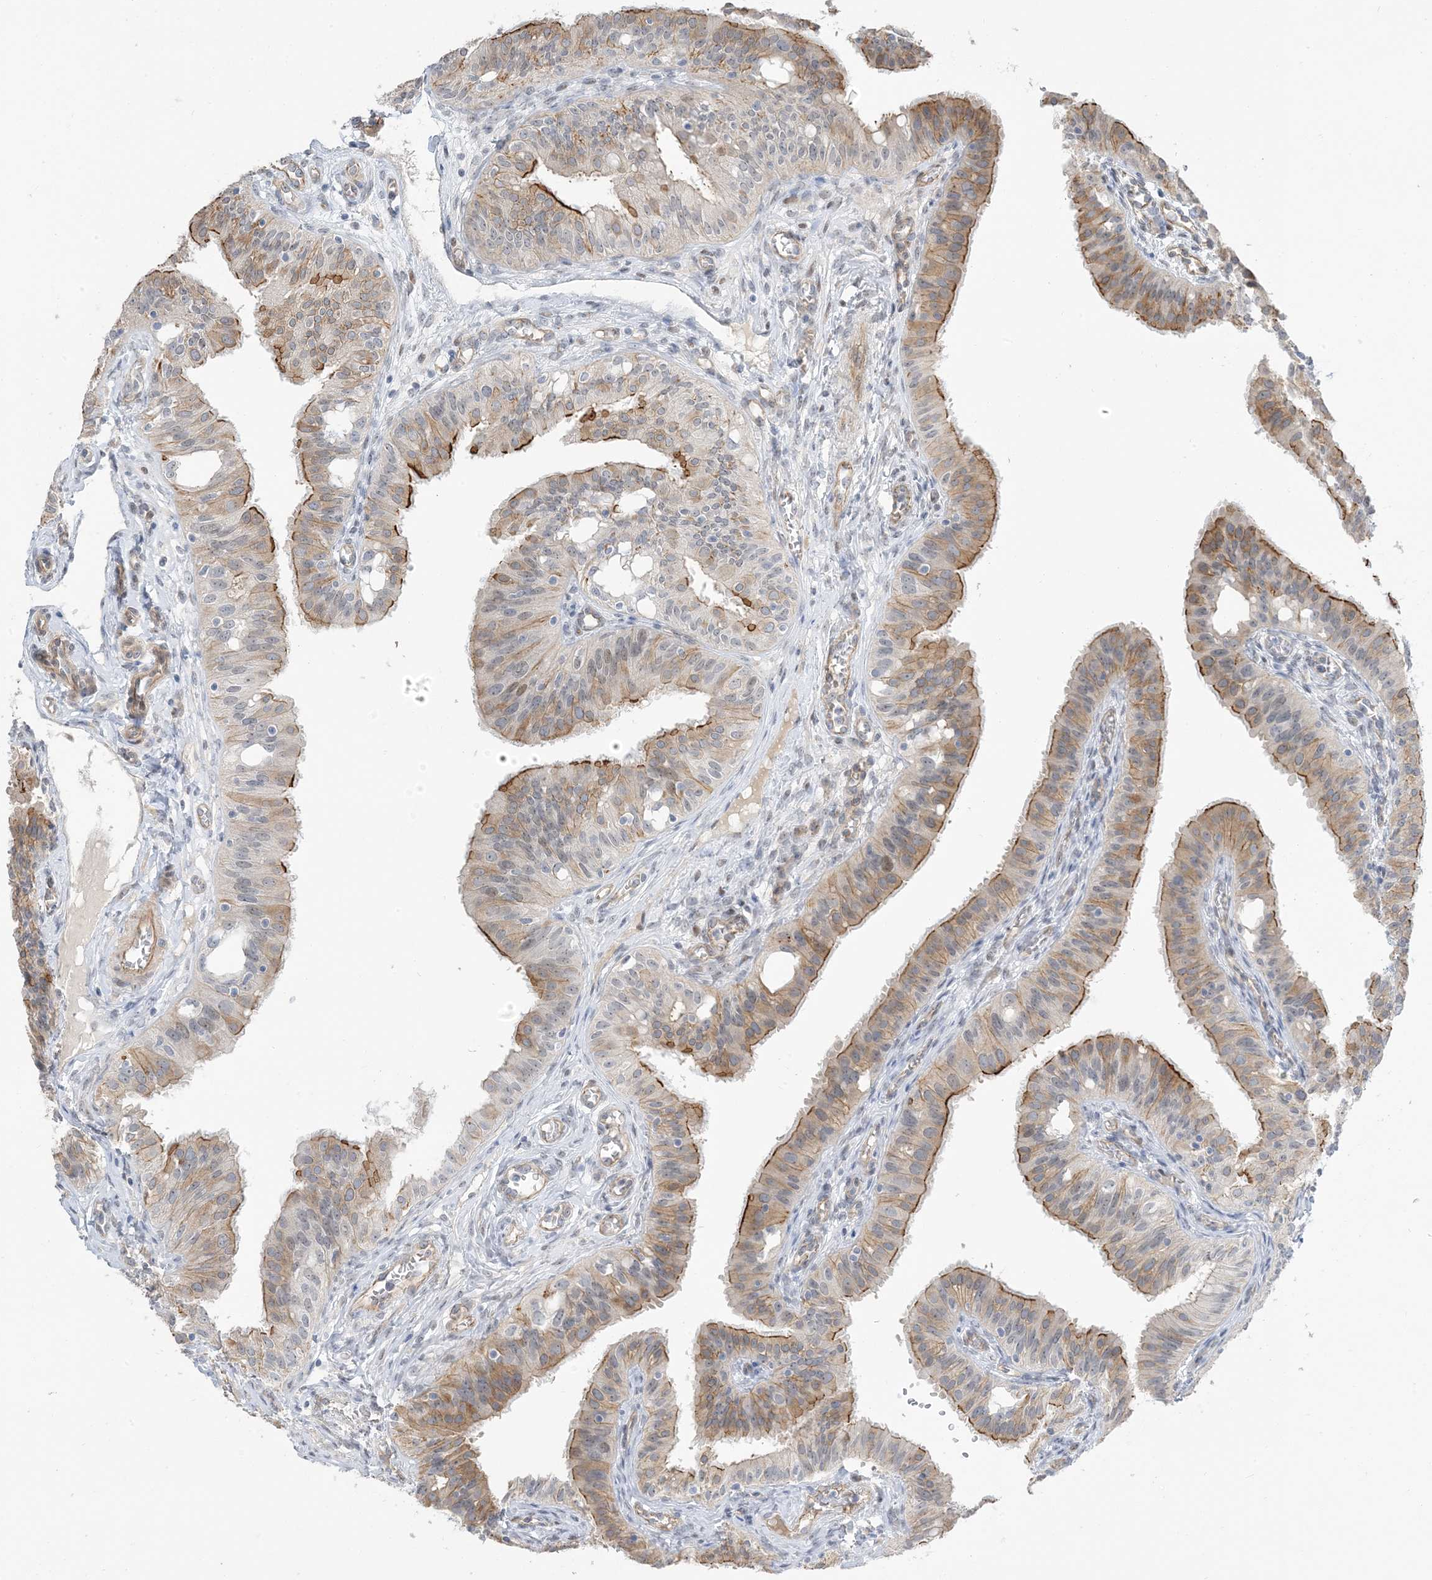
{"staining": {"intensity": "moderate", "quantity": "25%-75%", "location": "cytoplasmic/membranous"}, "tissue": "fallopian tube", "cell_type": "Glandular cells", "image_type": "normal", "snomed": [{"axis": "morphology", "description": "Normal tissue, NOS"}, {"axis": "topography", "description": "Fallopian tube"}, {"axis": "topography", "description": "Ovary"}], "caption": "High-power microscopy captured an IHC micrograph of normal fallopian tube, revealing moderate cytoplasmic/membranous expression in approximately 25%-75% of glandular cells.", "gene": "IL36B", "patient": {"sex": "female", "age": 42}}